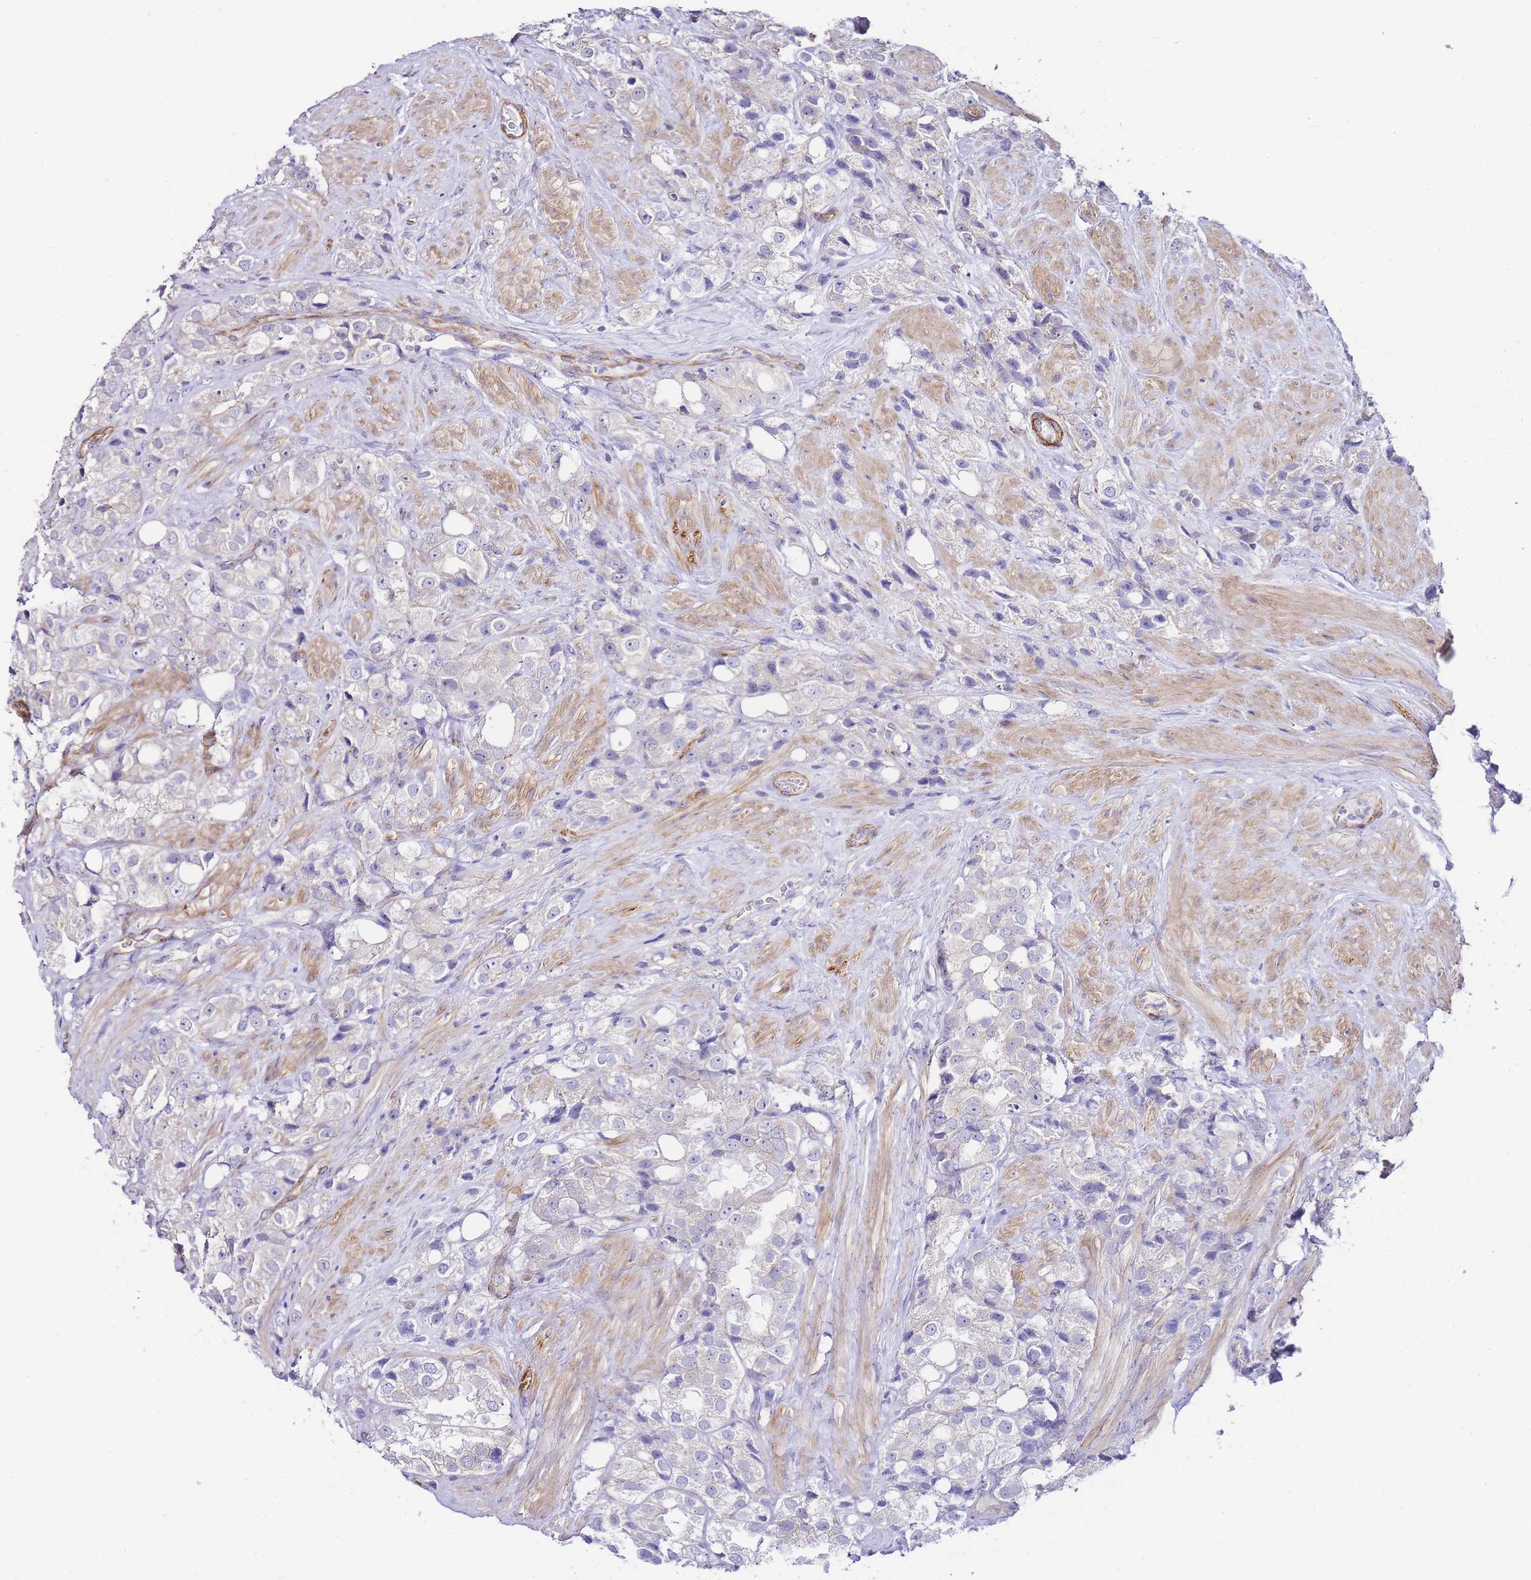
{"staining": {"intensity": "negative", "quantity": "none", "location": "none"}, "tissue": "prostate cancer", "cell_type": "Tumor cells", "image_type": "cancer", "snomed": [{"axis": "morphology", "description": "Adenocarcinoma, NOS"}, {"axis": "topography", "description": "Prostate"}], "caption": "Tumor cells are negative for brown protein staining in prostate adenocarcinoma.", "gene": "PDCD7", "patient": {"sex": "male", "age": 79}}